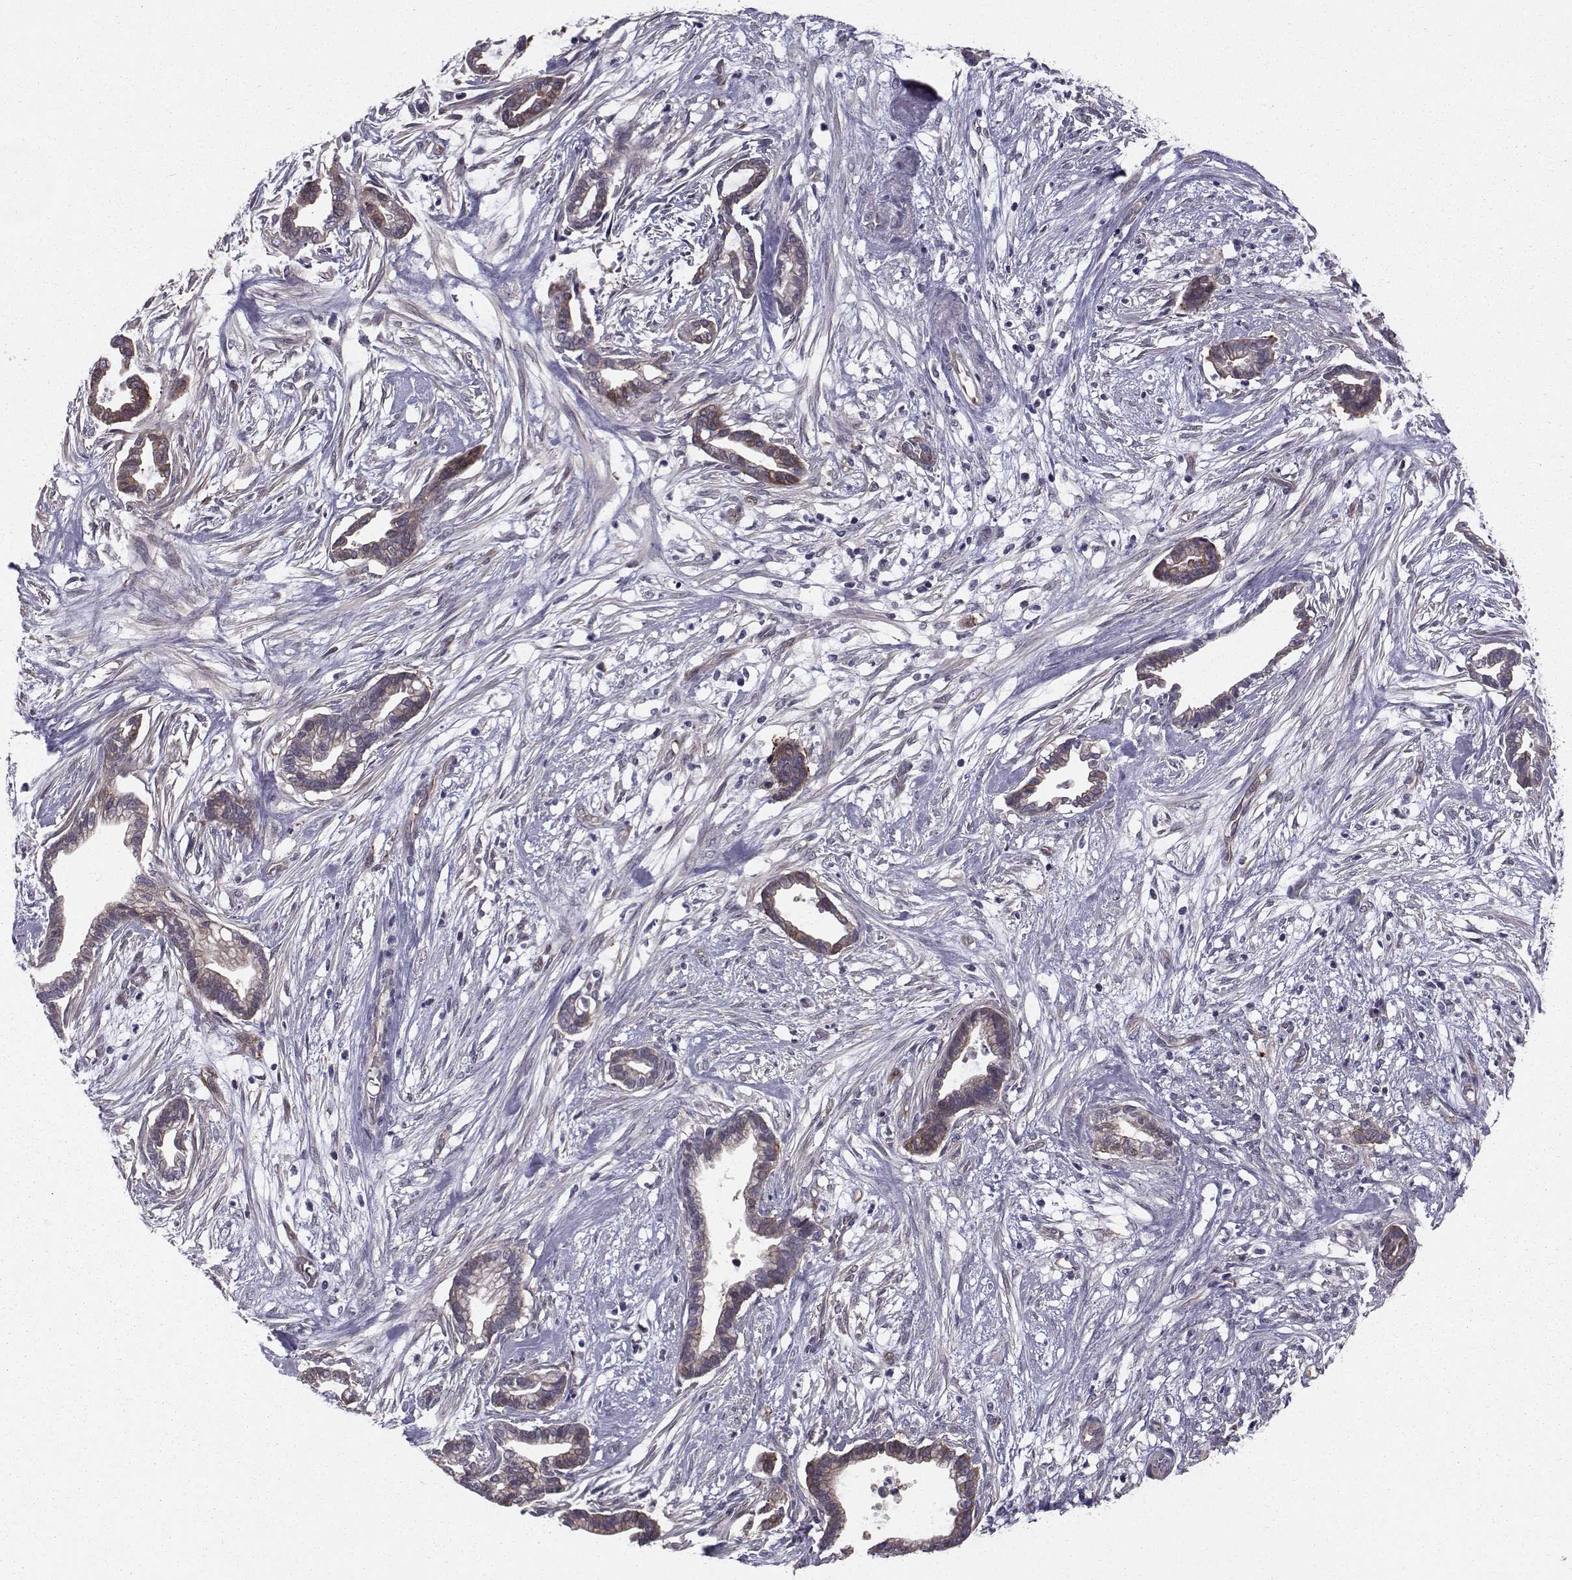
{"staining": {"intensity": "weak", "quantity": "25%-75%", "location": "cytoplasmic/membranous"}, "tissue": "cervical cancer", "cell_type": "Tumor cells", "image_type": "cancer", "snomed": [{"axis": "morphology", "description": "Adenocarcinoma, NOS"}, {"axis": "topography", "description": "Cervix"}], "caption": "Cervical cancer (adenocarcinoma) was stained to show a protein in brown. There is low levels of weak cytoplasmic/membranous expression in approximately 25%-75% of tumor cells.", "gene": "HSP90AB1", "patient": {"sex": "female", "age": 62}}